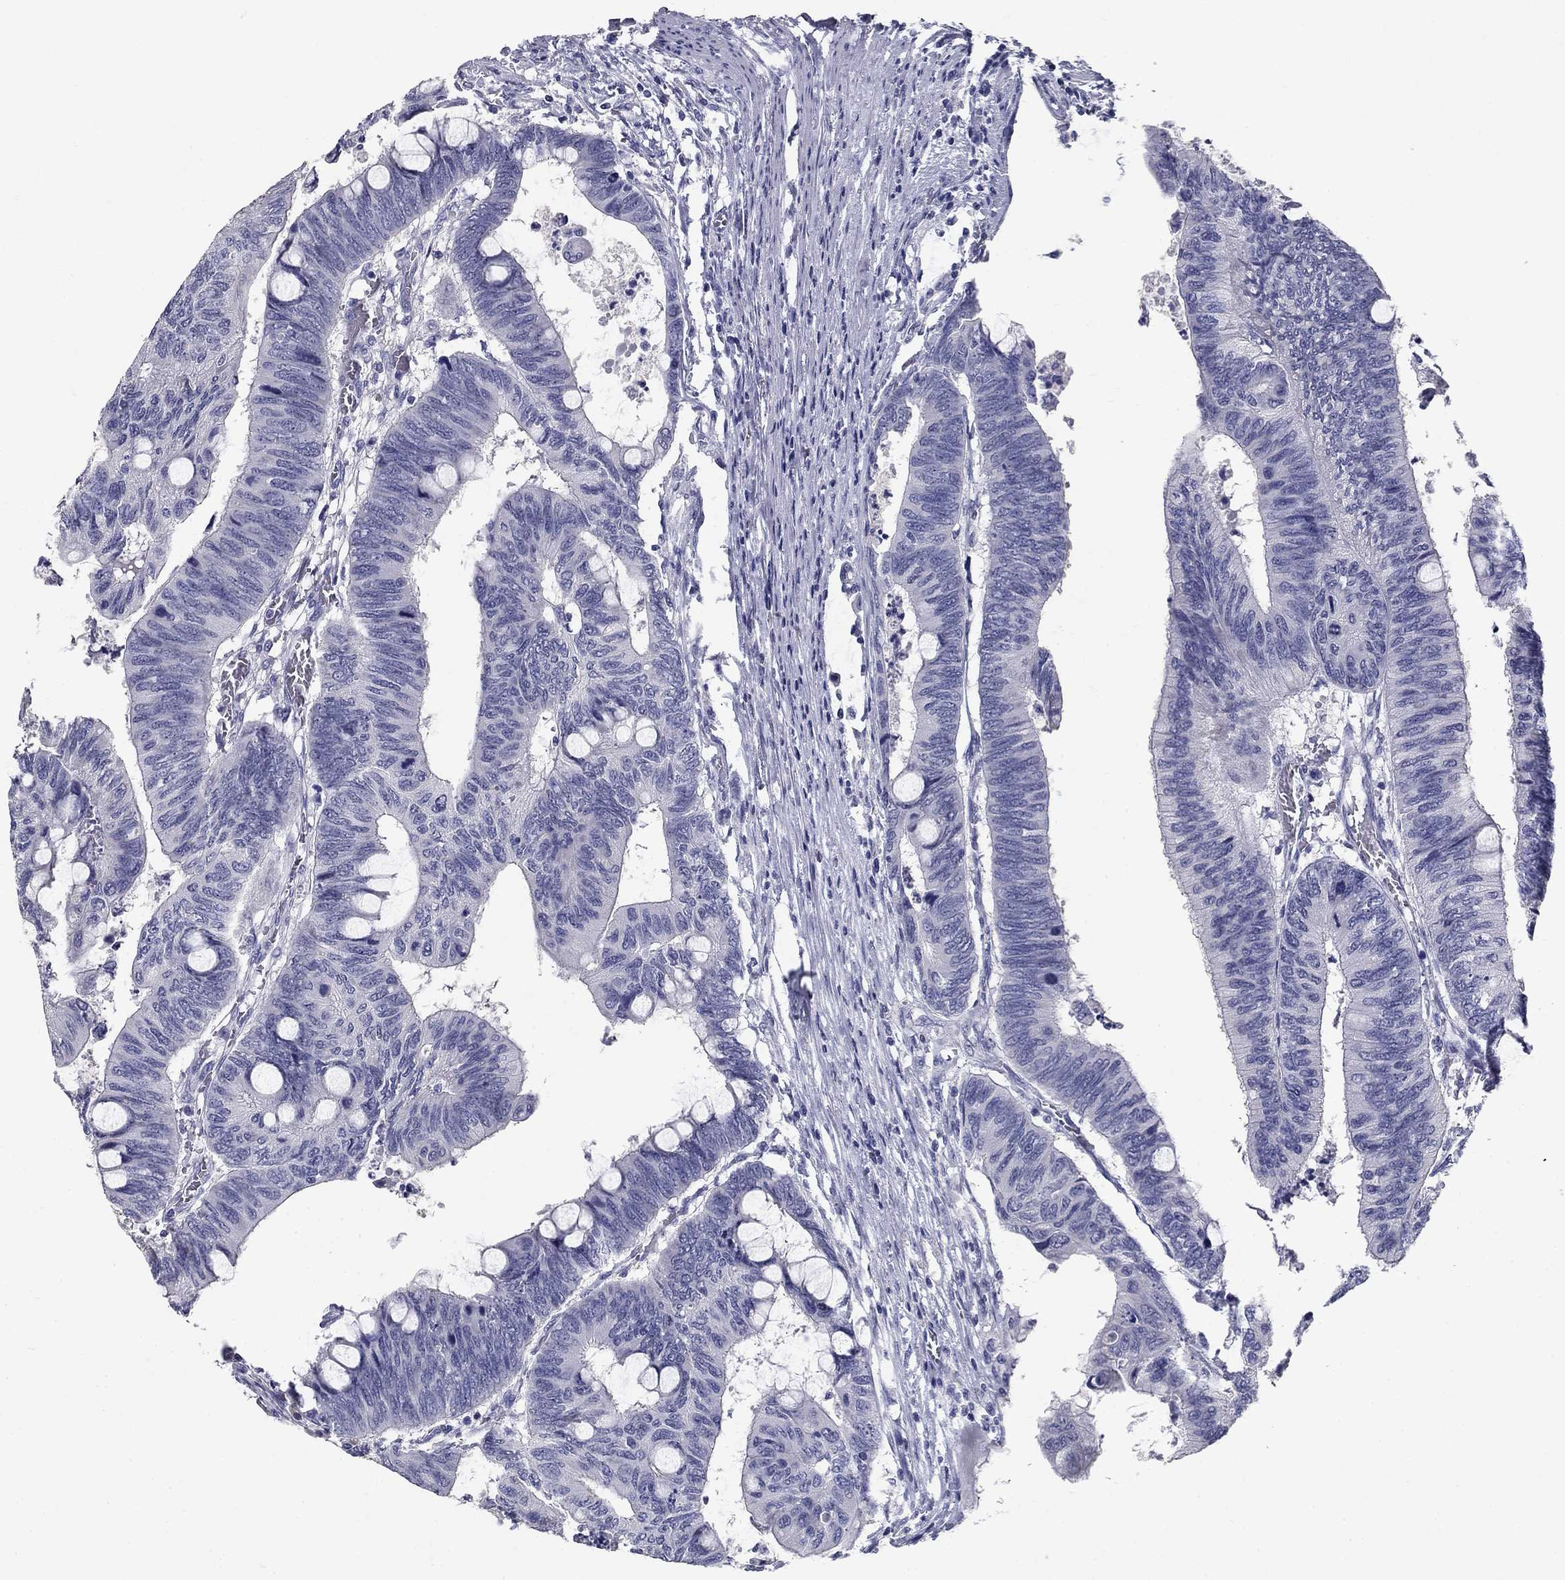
{"staining": {"intensity": "negative", "quantity": "none", "location": "none"}, "tissue": "colorectal cancer", "cell_type": "Tumor cells", "image_type": "cancer", "snomed": [{"axis": "morphology", "description": "Normal tissue, NOS"}, {"axis": "morphology", "description": "Adenocarcinoma, NOS"}, {"axis": "topography", "description": "Rectum"}, {"axis": "topography", "description": "Peripheral nerve tissue"}], "caption": "Immunohistochemistry image of human colorectal cancer stained for a protein (brown), which demonstrates no positivity in tumor cells. (Stains: DAB (3,3'-diaminobenzidine) IHC with hematoxylin counter stain, Microscopy: brightfield microscopy at high magnification).", "gene": "POMC", "patient": {"sex": "male", "age": 92}}